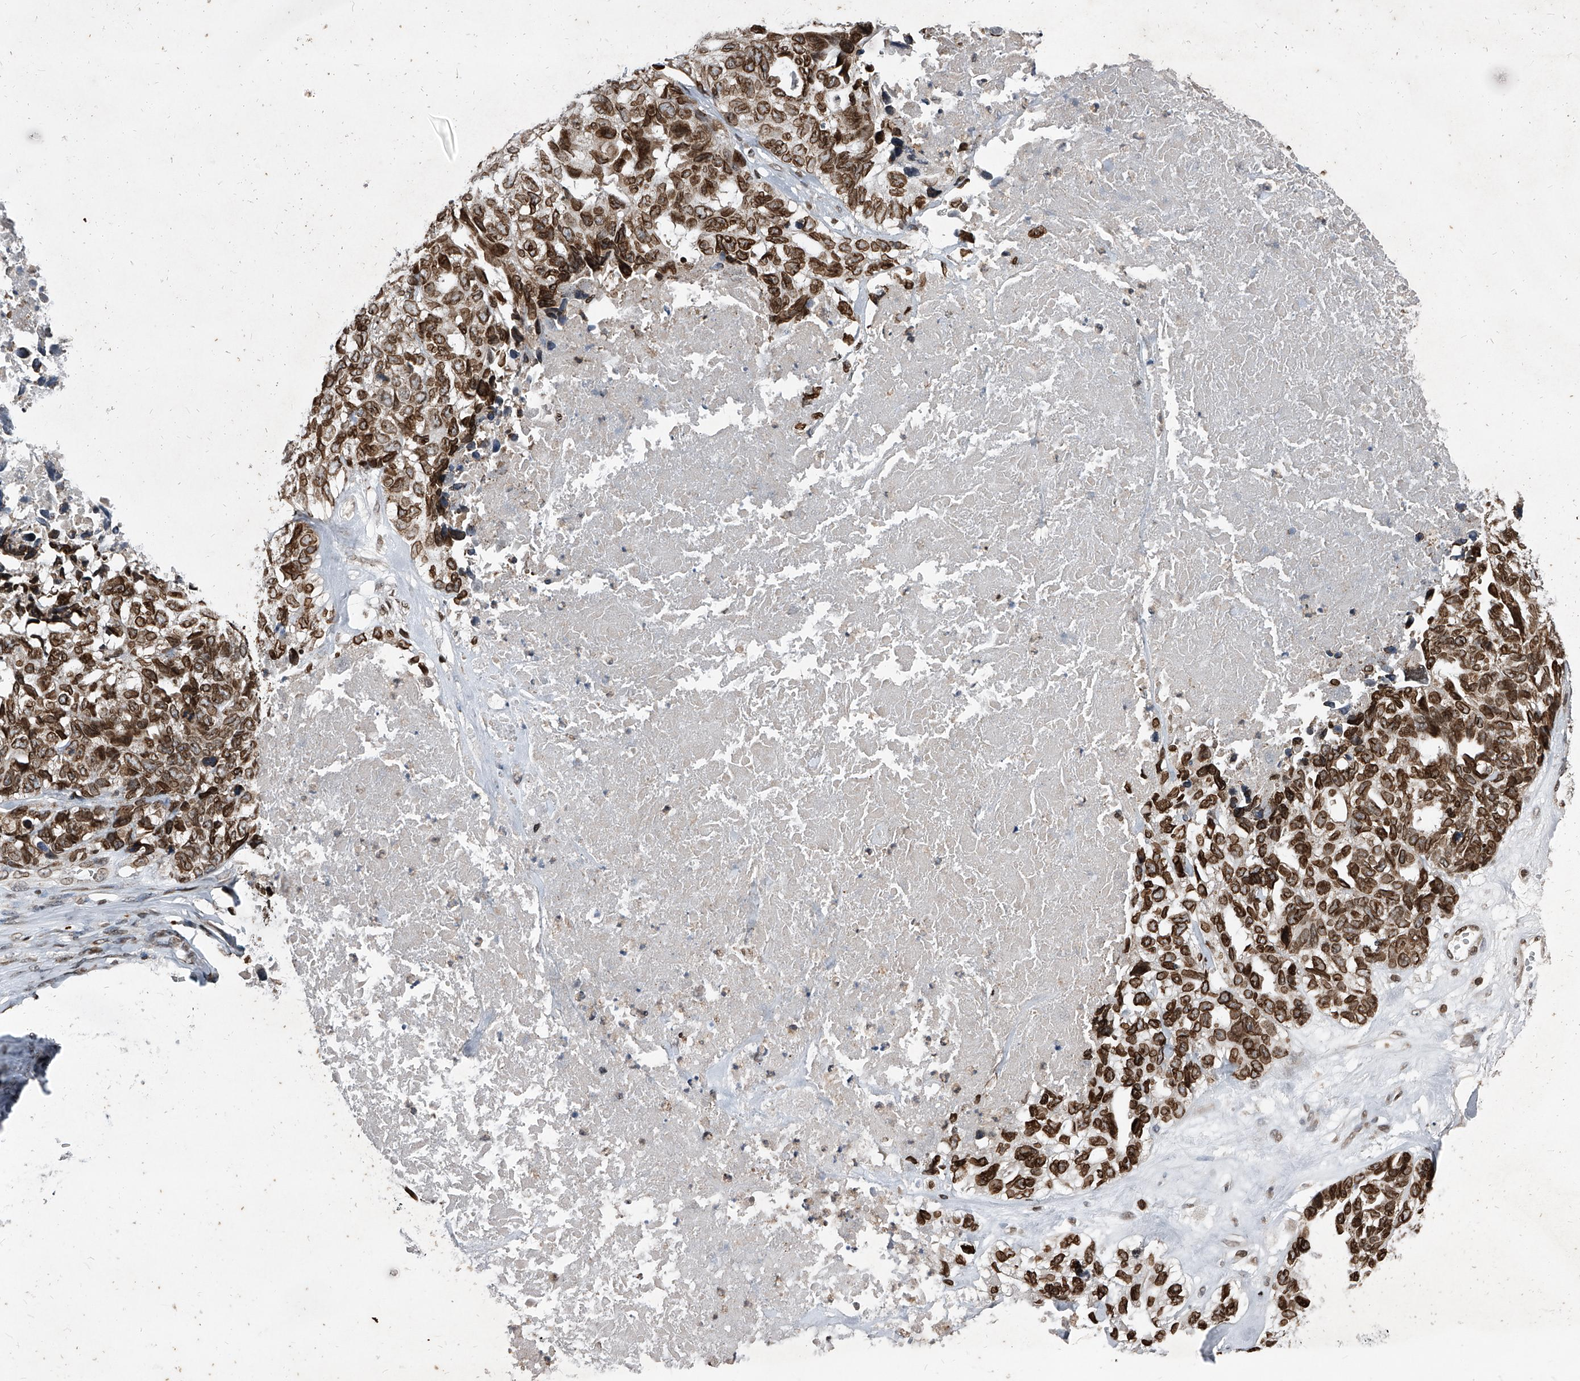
{"staining": {"intensity": "strong", "quantity": ">75%", "location": "cytoplasmic/membranous,nuclear"}, "tissue": "ovarian cancer", "cell_type": "Tumor cells", "image_type": "cancer", "snomed": [{"axis": "morphology", "description": "Cystadenocarcinoma, serous, NOS"}, {"axis": "topography", "description": "Ovary"}], "caption": "Immunohistochemical staining of human ovarian serous cystadenocarcinoma exhibits high levels of strong cytoplasmic/membranous and nuclear expression in approximately >75% of tumor cells.", "gene": "PHF20", "patient": {"sex": "female", "age": 79}}